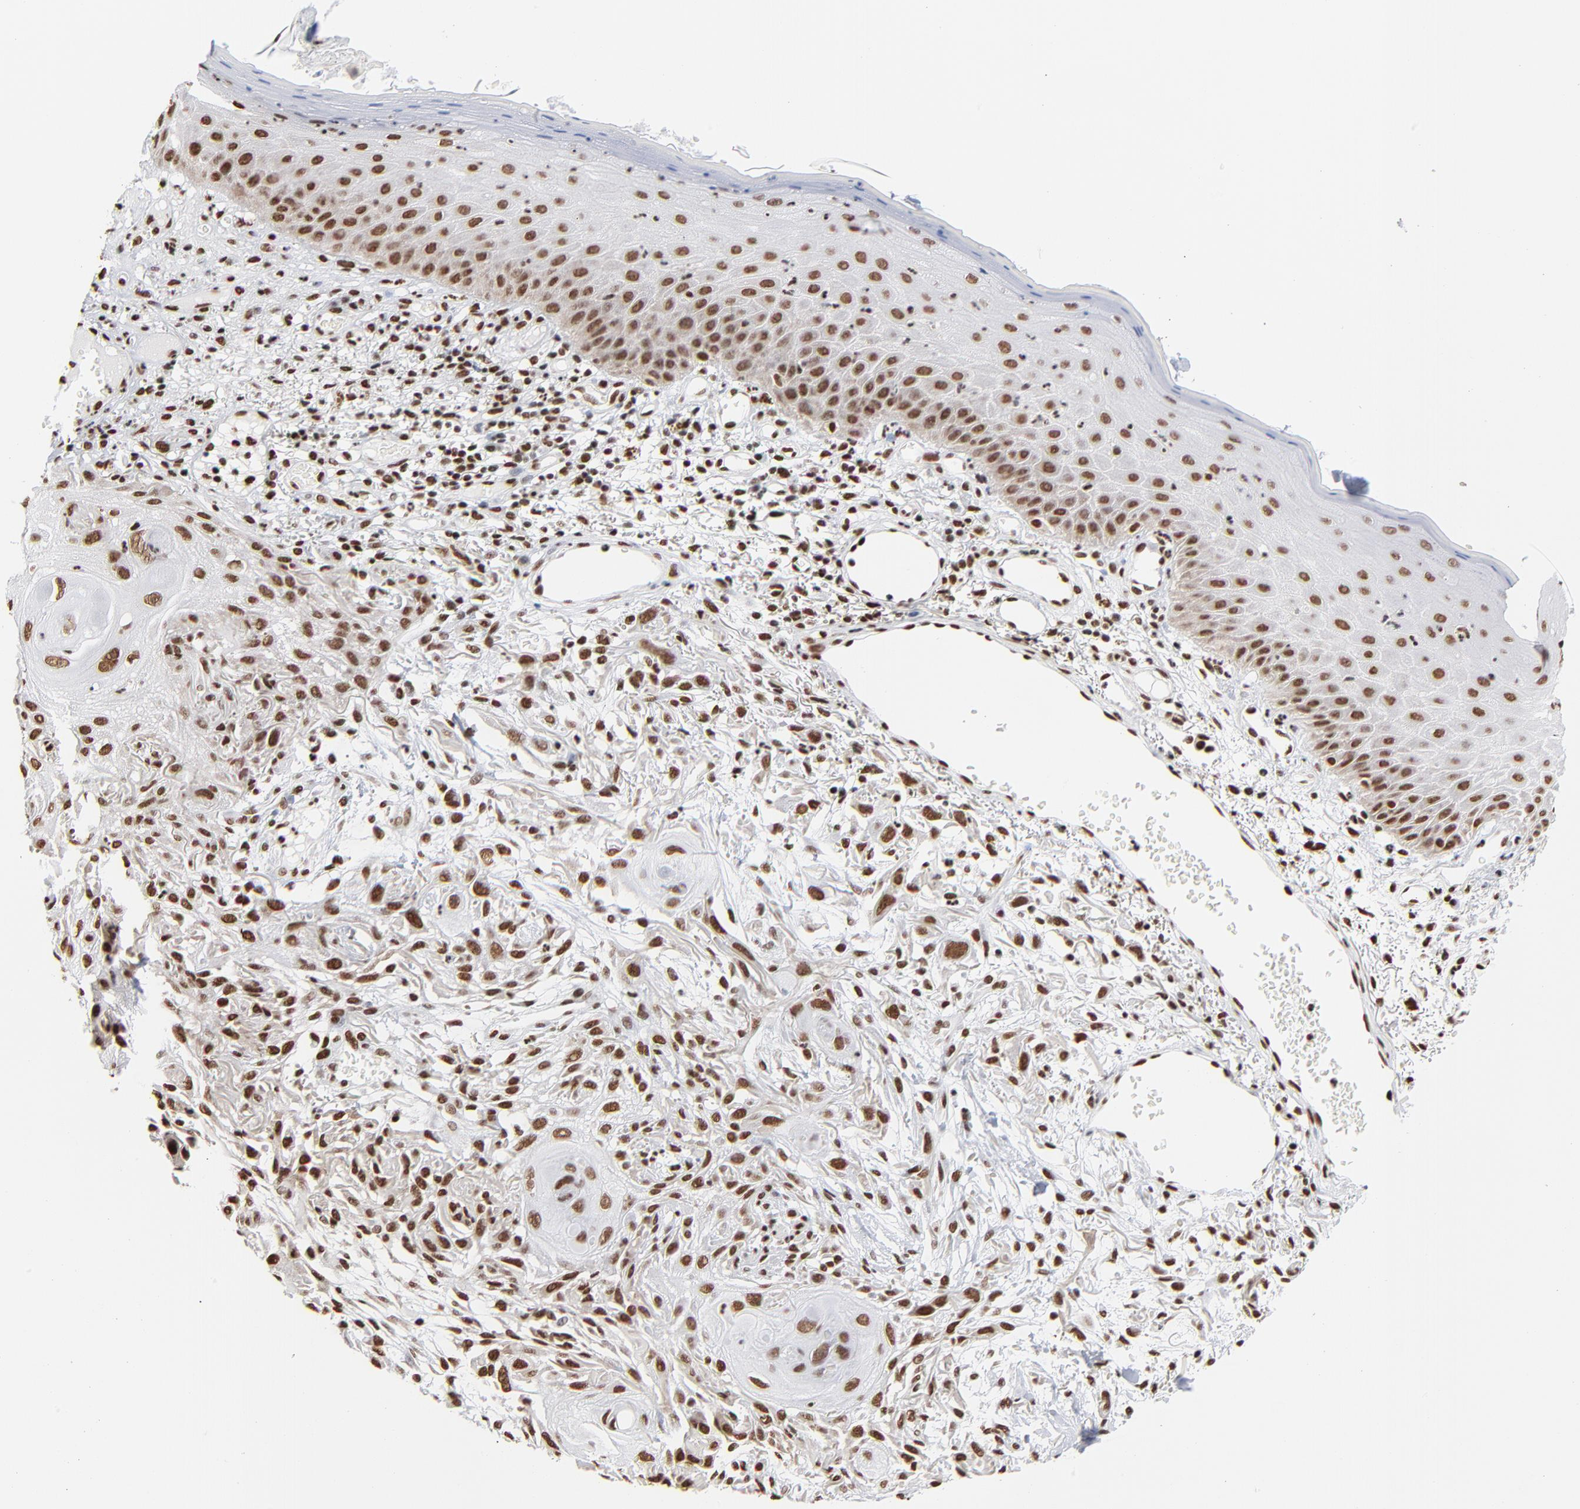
{"staining": {"intensity": "strong", "quantity": ">75%", "location": "nuclear"}, "tissue": "skin cancer", "cell_type": "Tumor cells", "image_type": "cancer", "snomed": [{"axis": "morphology", "description": "Squamous cell carcinoma, NOS"}, {"axis": "topography", "description": "Skin"}], "caption": "IHC of squamous cell carcinoma (skin) exhibits high levels of strong nuclear positivity in approximately >75% of tumor cells. (Brightfield microscopy of DAB IHC at high magnification).", "gene": "CREB1", "patient": {"sex": "female", "age": 59}}